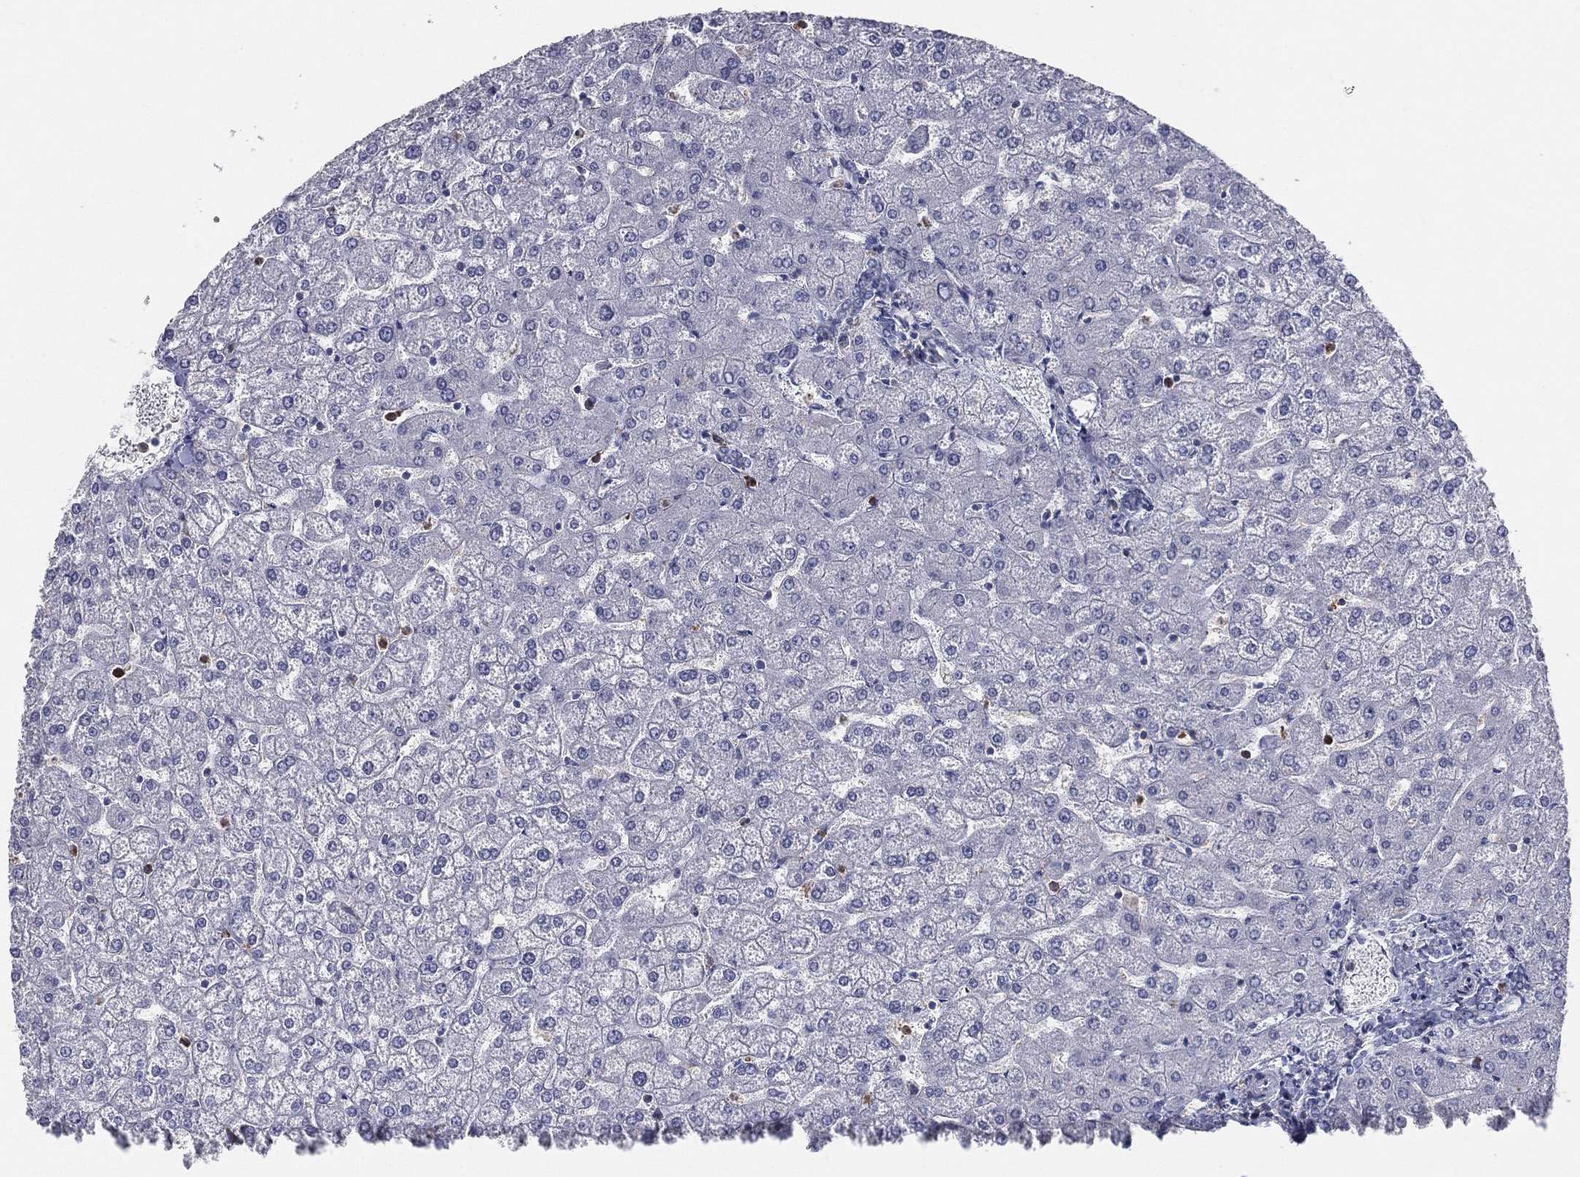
{"staining": {"intensity": "negative", "quantity": "none", "location": "none"}, "tissue": "liver", "cell_type": "Cholangiocytes", "image_type": "normal", "snomed": [{"axis": "morphology", "description": "Normal tissue, NOS"}, {"axis": "topography", "description": "Liver"}], "caption": "Liver stained for a protein using immunohistochemistry (IHC) shows no expression cholangiocytes.", "gene": "EVI2B", "patient": {"sex": "female", "age": 32}}